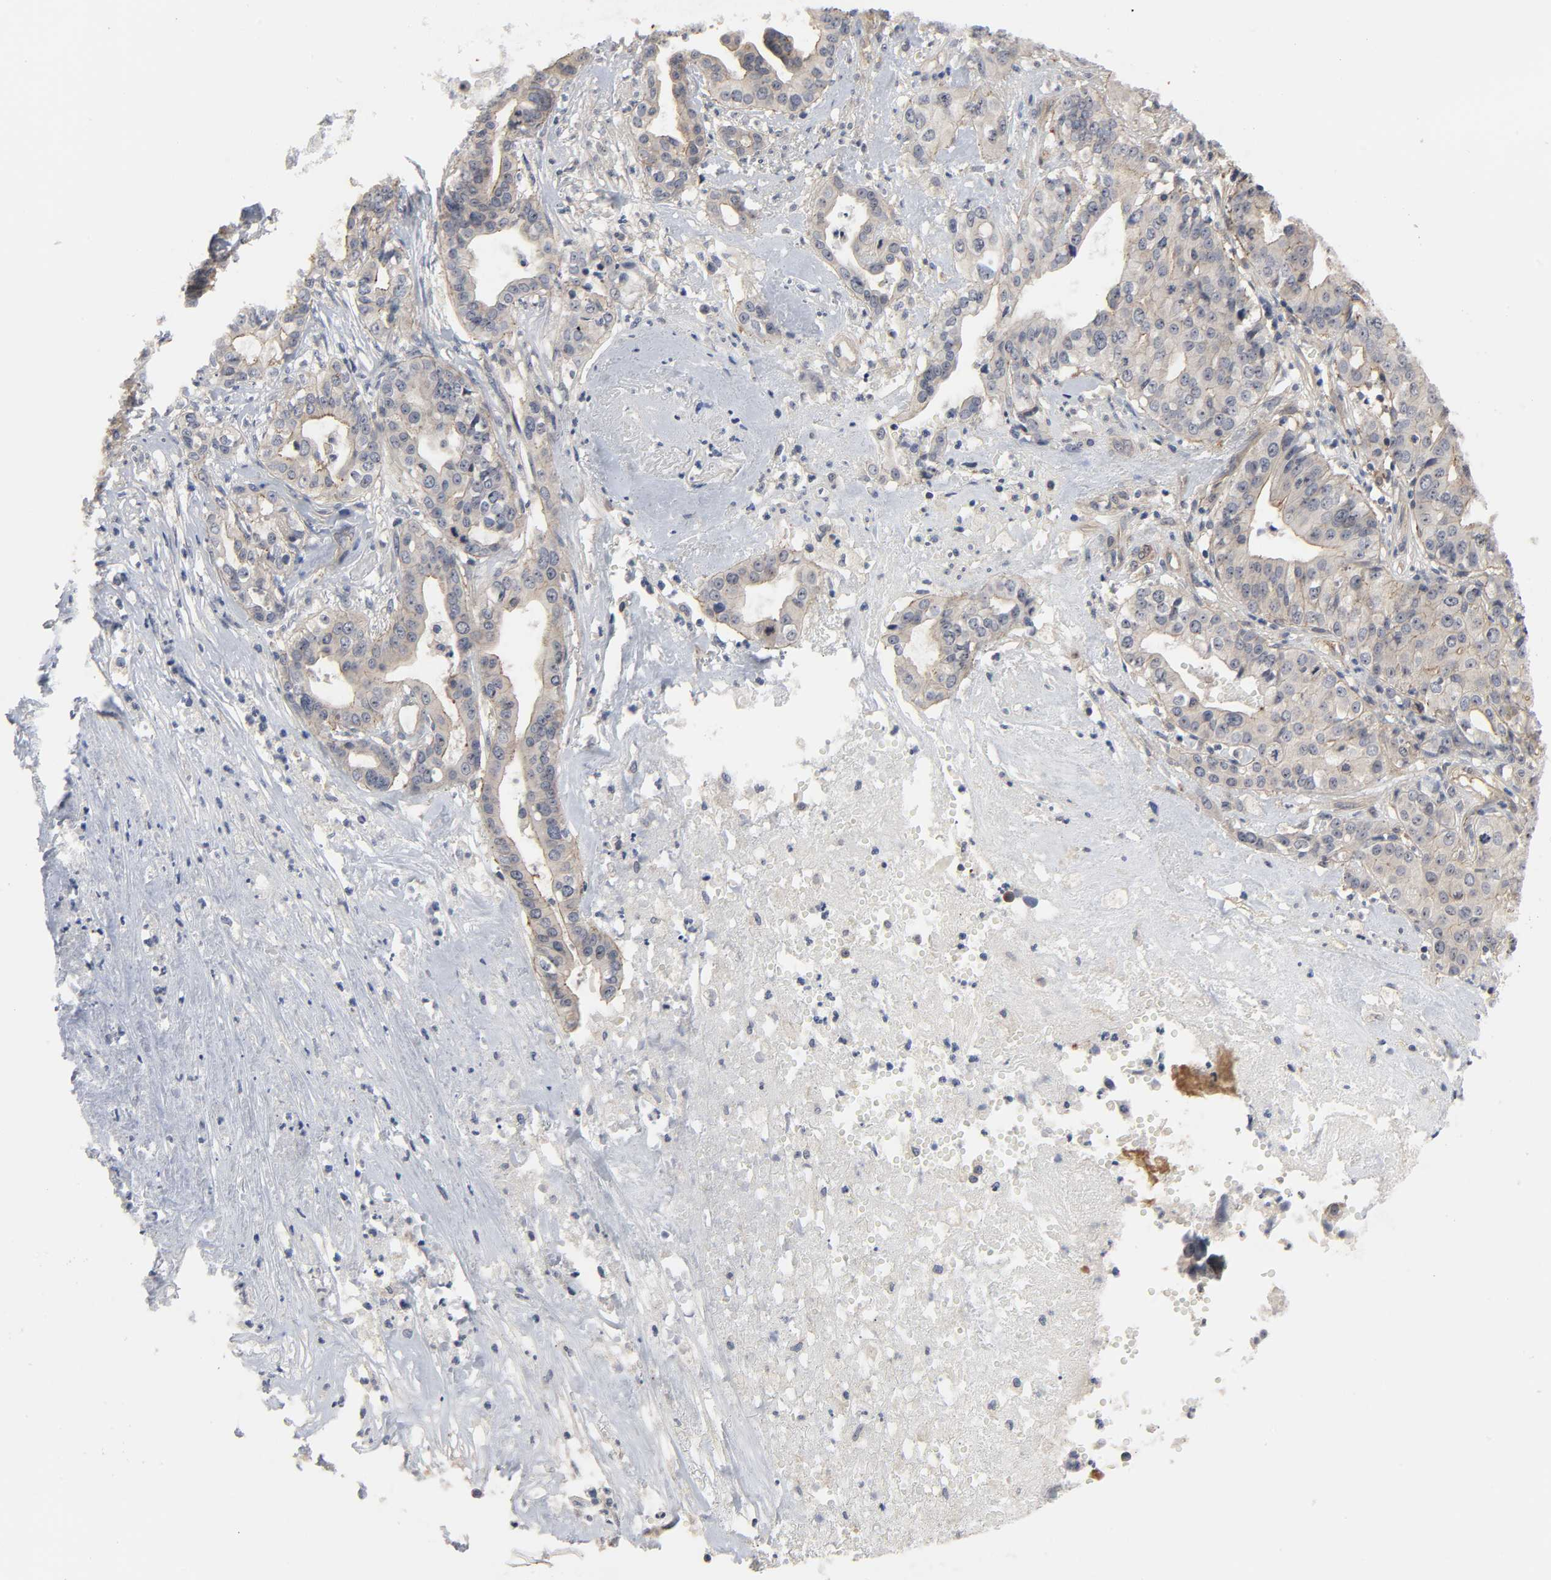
{"staining": {"intensity": "weak", "quantity": ">75%", "location": "cytoplasmic/membranous"}, "tissue": "liver cancer", "cell_type": "Tumor cells", "image_type": "cancer", "snomed": [{"axis": "morphology", "description": "Cholangiocarcinoma"}, {"axis": "topography", "description": "Liver"}], "caption": "IHC (DAB) staining of human cholangiocarcinoma (liver) demonstrates weak cytoplasmic/membranous protein positivity in approximately >75% of tumor cells. The staining was performed using DAB to visualize the protein expression in brown, while the nuclei were stained in blue with hematoxylin (Magnification: 20x).", "gene": "DDX10", "patient": {"sex": "female", "age": 61}}